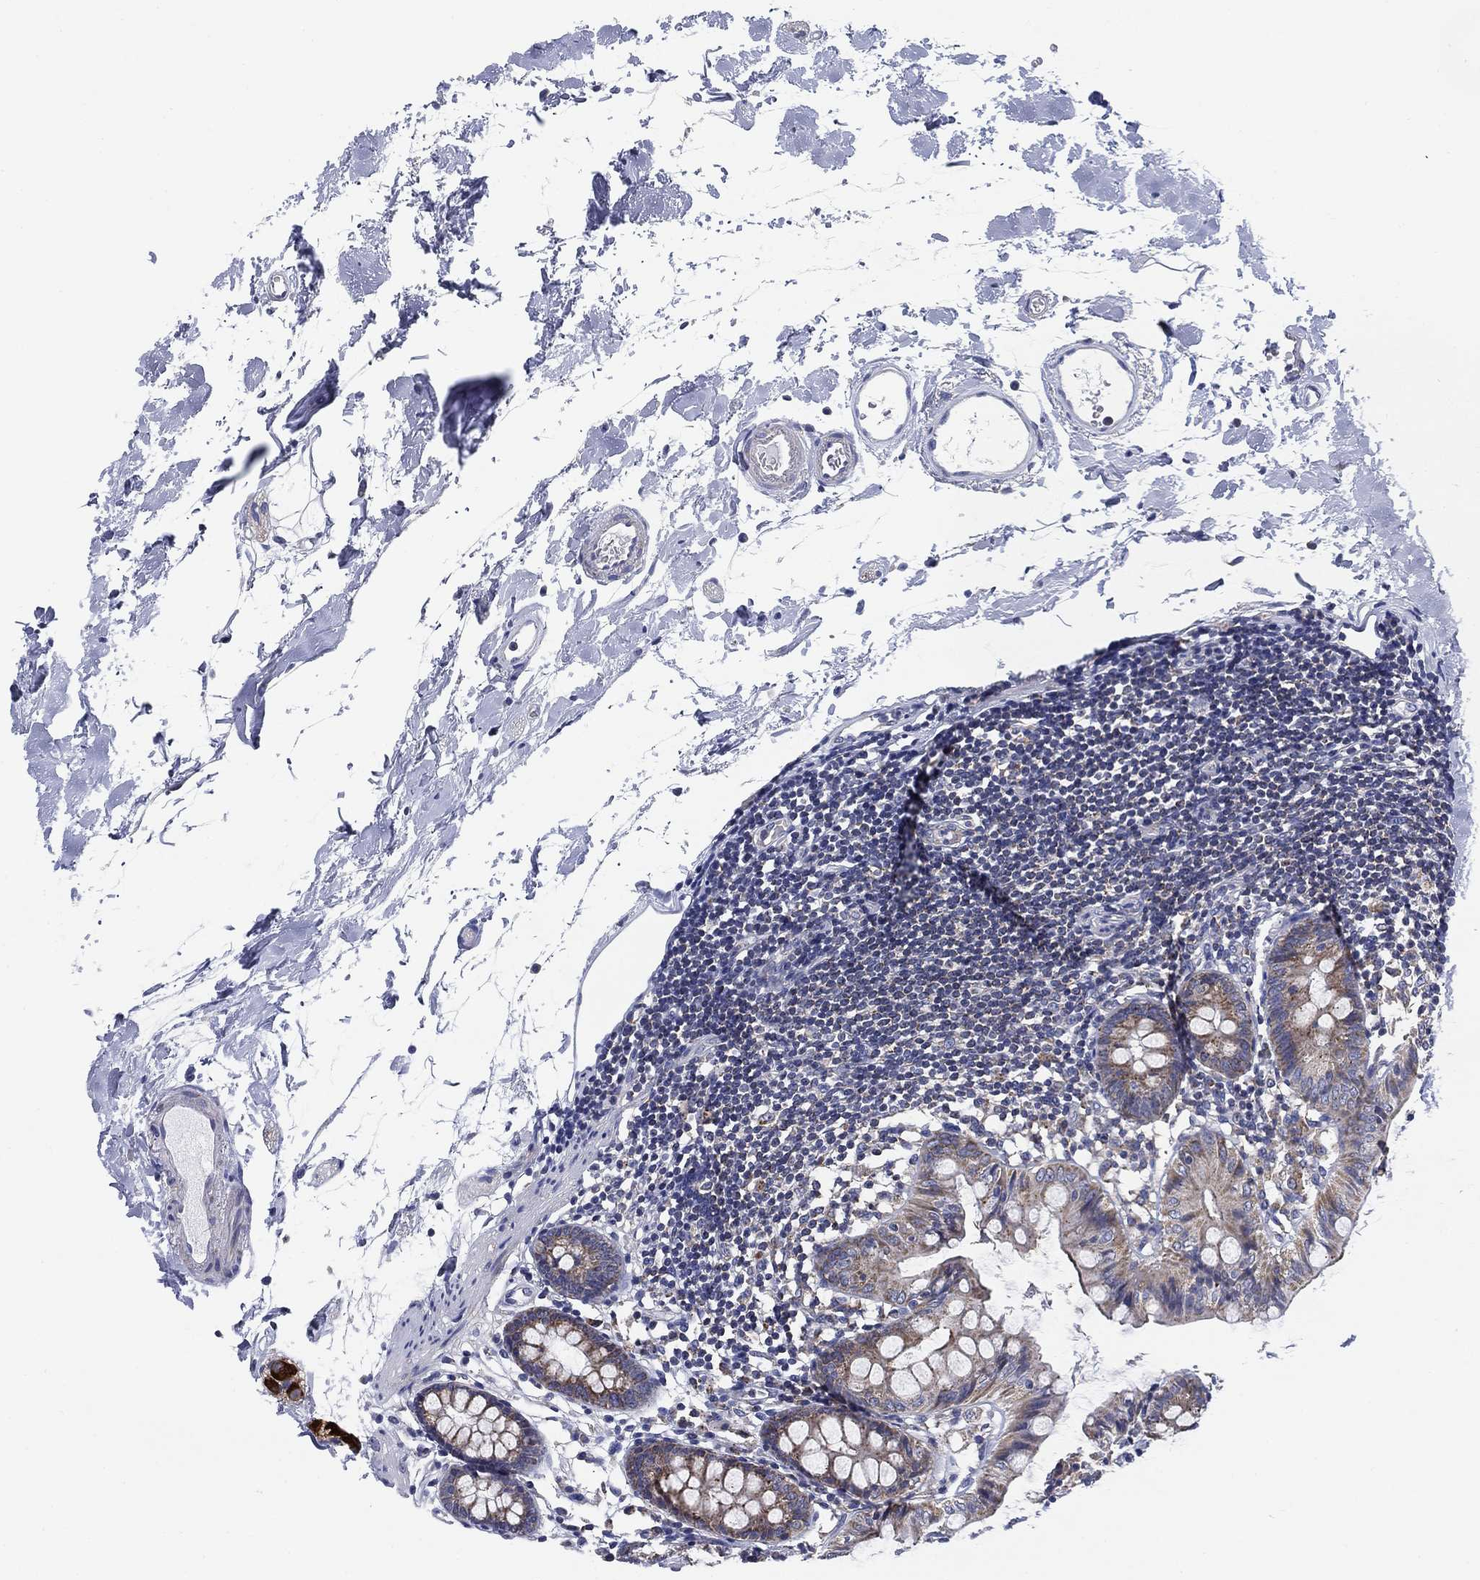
{"staining": {"intensity": "negative", "quantity": "none", "location": "none"}, "tissue": "colon", "cell_type": "Endothelial cells", "image_type": "normal", "snomed": [{"axis": "morphology", "description": "Normal tissue, NOS"}, {"axis": "topography", "description": "Colon"}], "caption": "The histopathology image demonstrates no staining of endothelial cells in normal colon. (Stains: DAB (3,3'-diaminobenzidine) immunohistochemistry with hematoxylin counter stain, Microscopy: brightfield microscopy at high magnification).", "gene": "NACAD", "patient": {"sex": "female", "age": 84}}